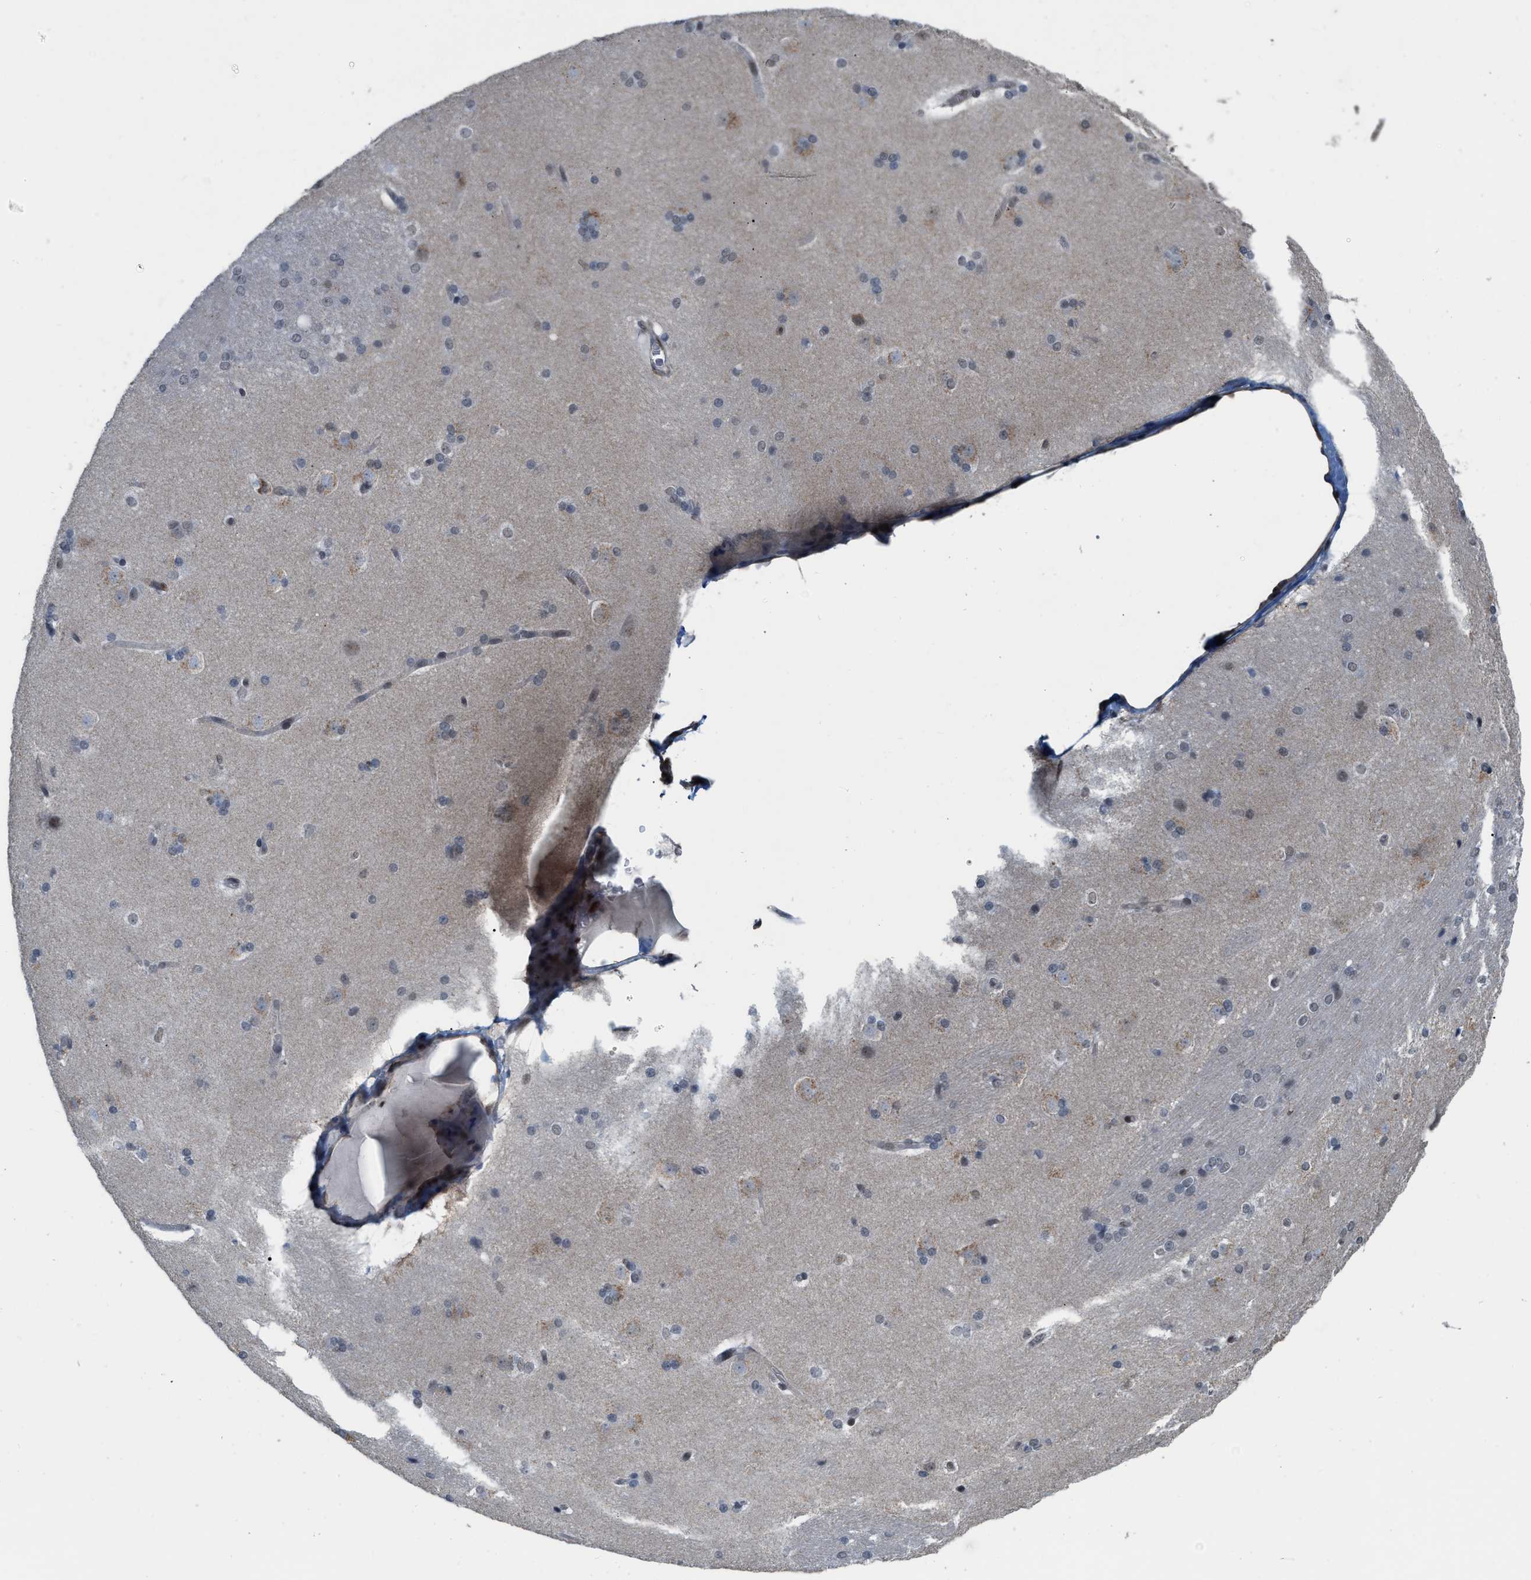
{"staining": {"intensity": "moderate", "quantity": "<25%", "location": "cytoplasmic/membranous"}, "tissue": "caudate", "cell_type": "Glial cells", "image_type": "normal", "snomed": [{"axis": "morphology", "description": "Normal tissue, NOS"}, {"axis": "topography", "description": "Lateral ventricle wall"}], "caption": "Moderate cytoplasmic/membranous expression for a protein is appreciated in about <25% of glial cells of unremarkable caudate using immunohistochemistry.", "gene": "BAIAP2L1", "patient": {"sex": "female", "age": 19}}